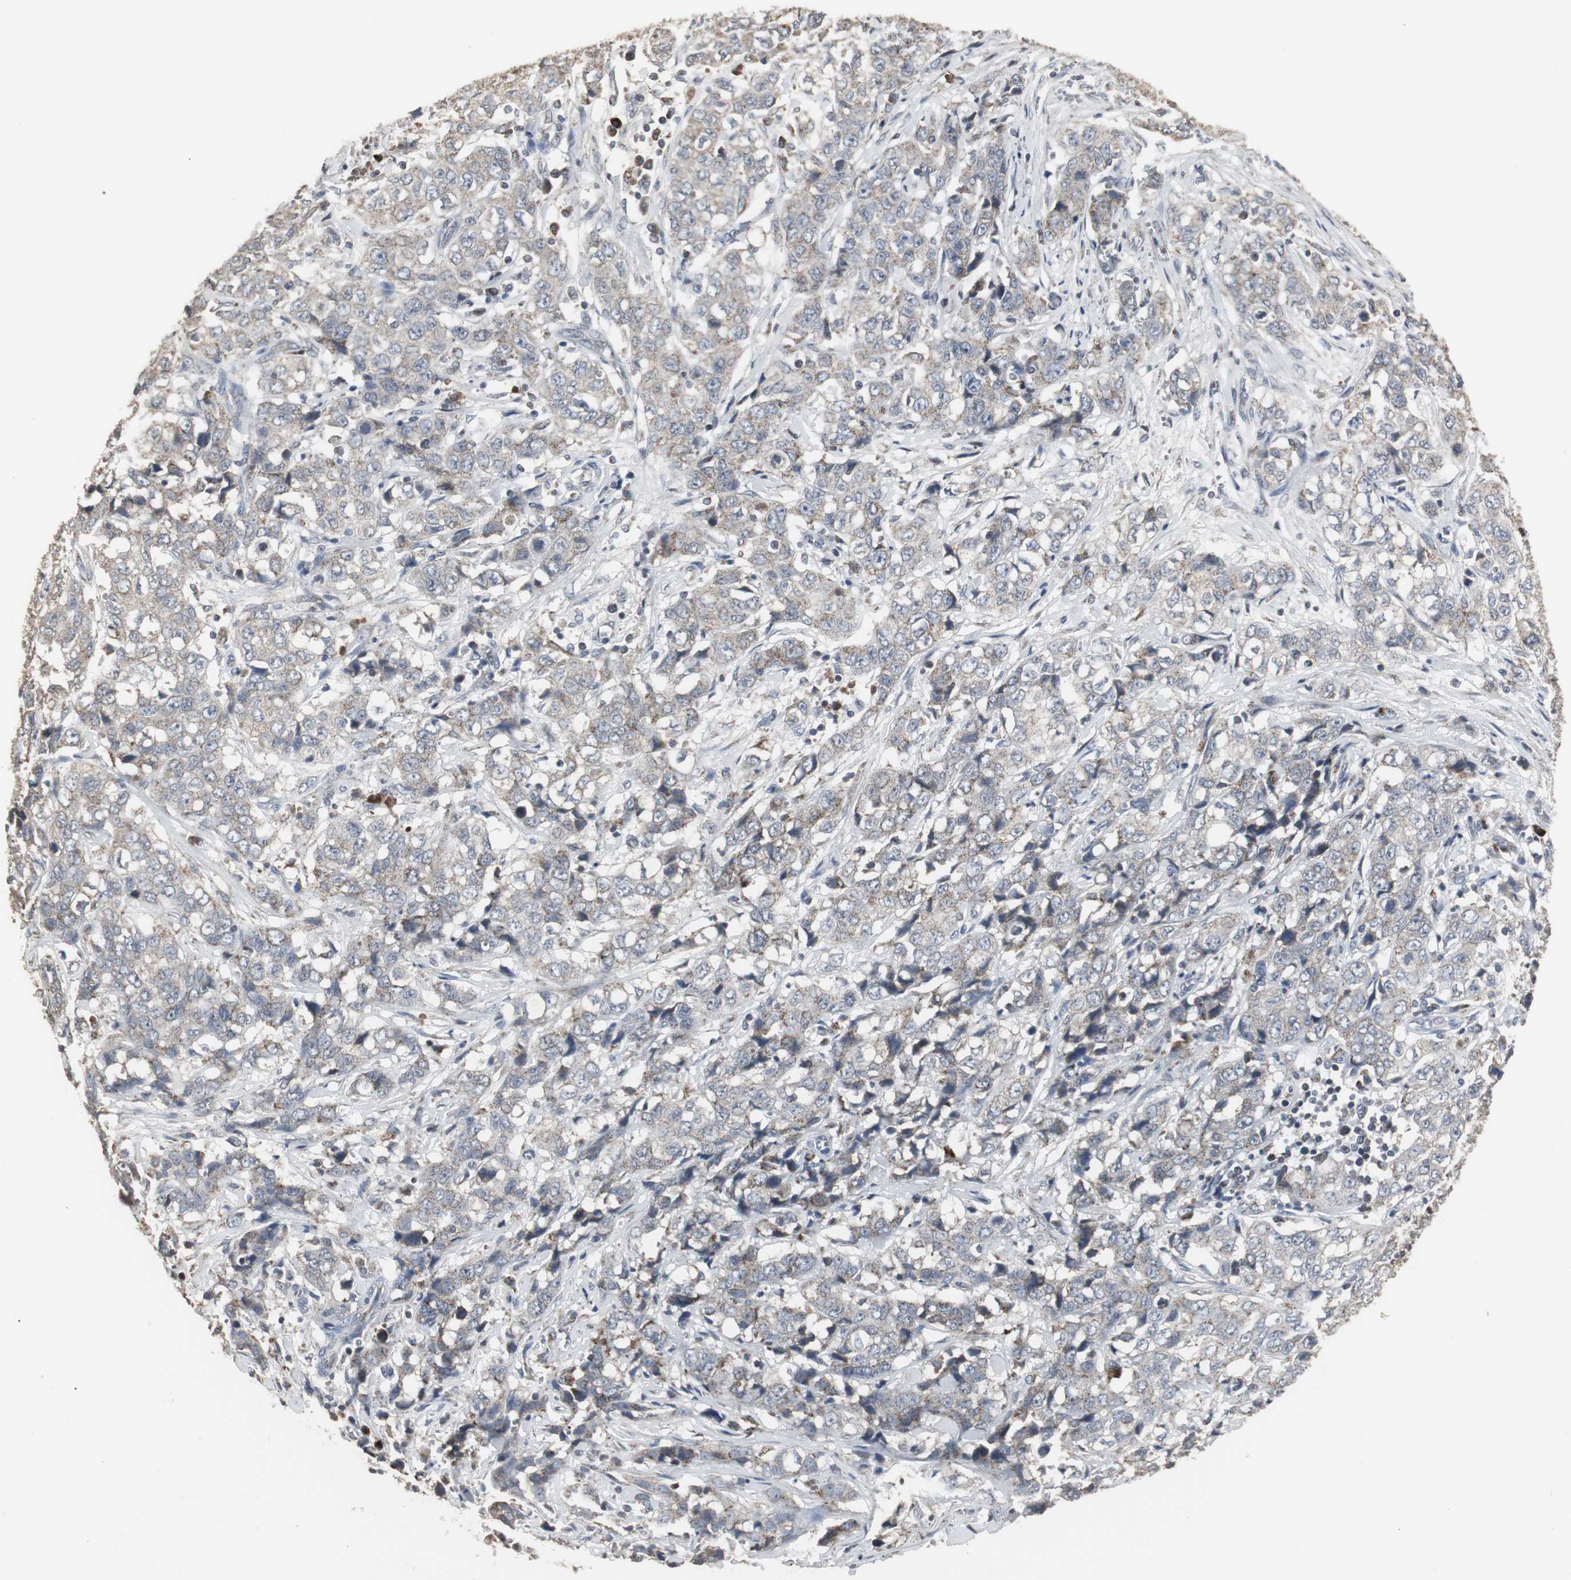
{"staining": {"intensity": "weak", "quantity": ">75%", "location": "cytoplasmic/membranous"}, "tissue": "stomach cancer", "cell_type": "Tumor cells", "image_type": "cancer", "snomed": [{"axis": "morphology", "description": "Adenocarcinoma, NOS"}, {"axis": "topography", "description": "Stomach"}], "caption": "Brown immunohistochemical staining in human stomach adenocarcinoma demonstrates weak cytoplasmic/membranous staining in approximately >75% of tumor cells.", "gene": "ACAA1", "patient": {"sex": "male", "age": 48}}